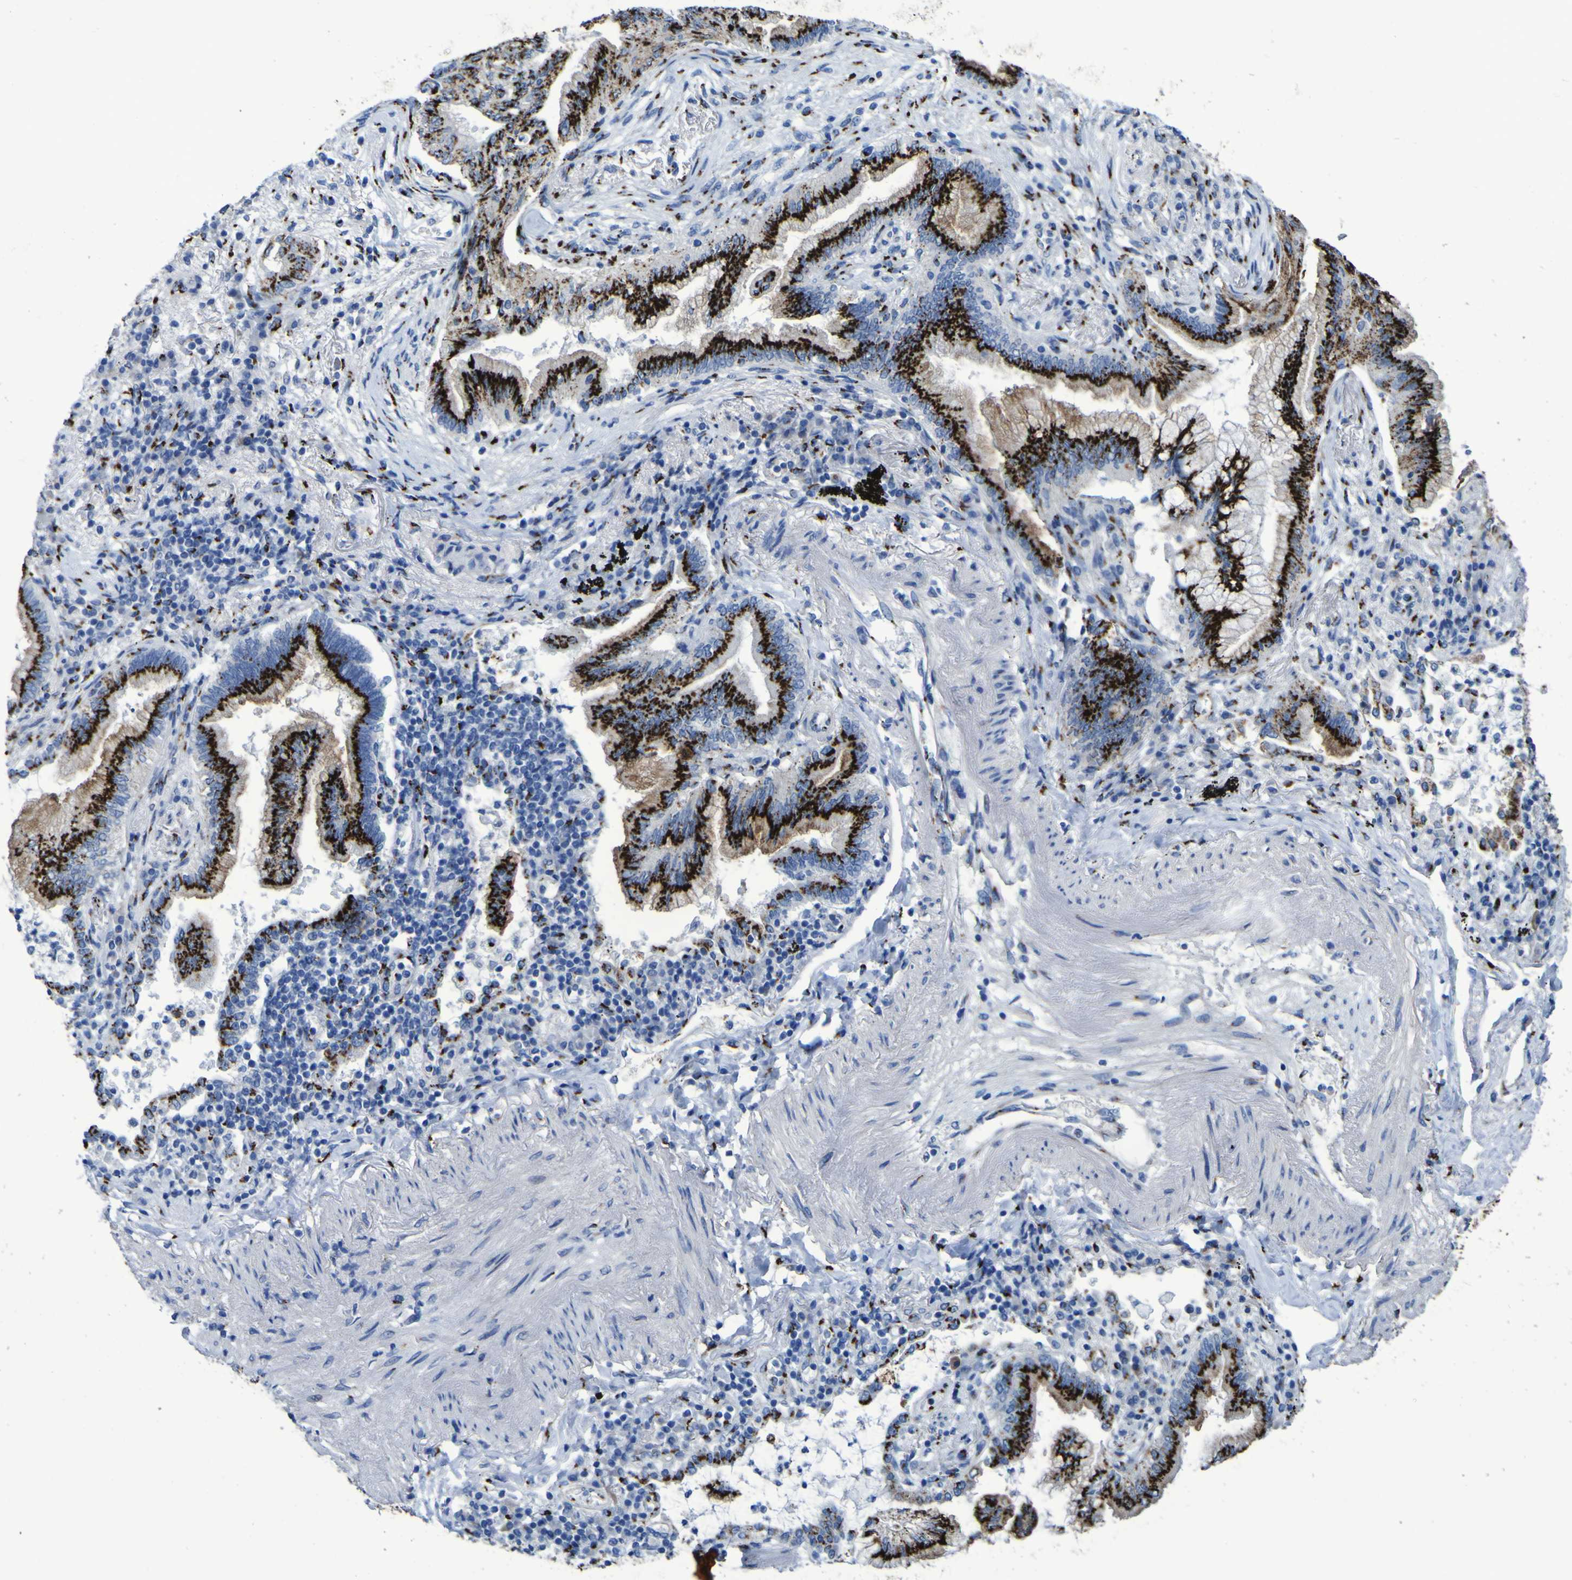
{"staining": {"intensity": "strong", "quantity": ">75%", "location": "cytoplasmic/membranous"}, "tissue": "lung cancer", "cell_type": "Tumor cells", "image_type": "cancer", "snomed": [{"axis": "morphology", "description": "Normal tissue, NOS"}, {"axis": "morphology", "description": "Adenocarcinoma, NOS"}, {"axis": "topography", "description": "Bronchus"}, {"axis": "topography", "description": "Lung"}], "caption": "Lung adenocarcinoma tissue reveals strong cytoplasmic/membranous staining in about >75% of tumor cells", "gene": "GOLM1", "patient": {"sex": "female", "age": 70}}